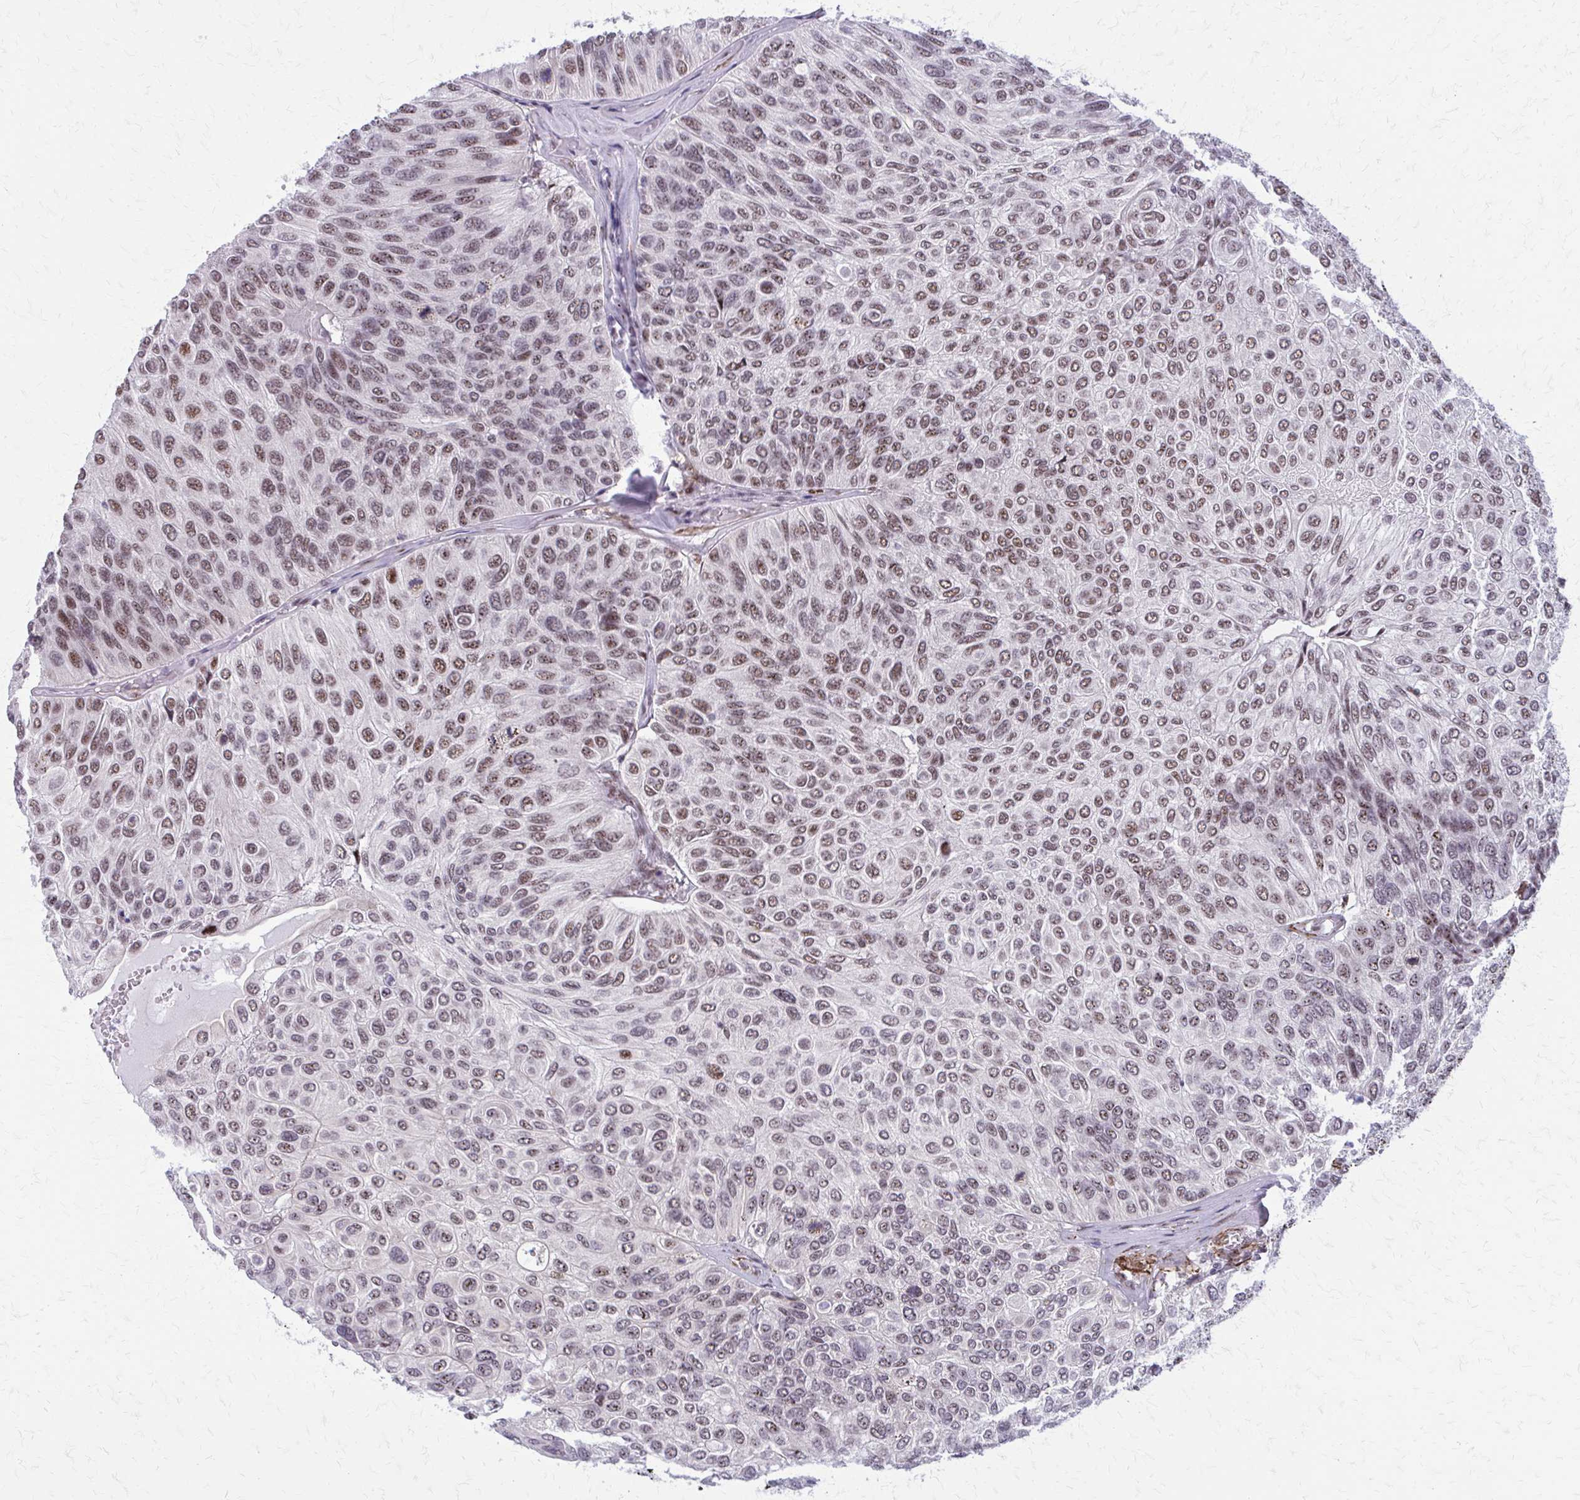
{"staining": {"intensity": "moderate", "quantity": "25%-75%", "location": "nuclear"}, "tissue": "urothelial cancer", "cell_type": "Tumor cells", "image_type": "cancer", "snomed": [{"axis": "morphology", "description": "Urothelial carcinoma, High grade"}, {"axis": "topography", "description": "Urinary bladder"}], "caption": "Immunohistochemistry staining of urothelial cancer, which demonstrates medium levels of moderate nuclear expression in about 25%-75% of tumor cells indicating moderate nuclear protein expression. The staining was performed using DAB (3,3'-diaminobenzidine) (brown) for protein detection and nuclei were counterstained in hematoxylin (blue).", "gene": "NRBF2", "patient": {"sex": "male", "age": 66}}